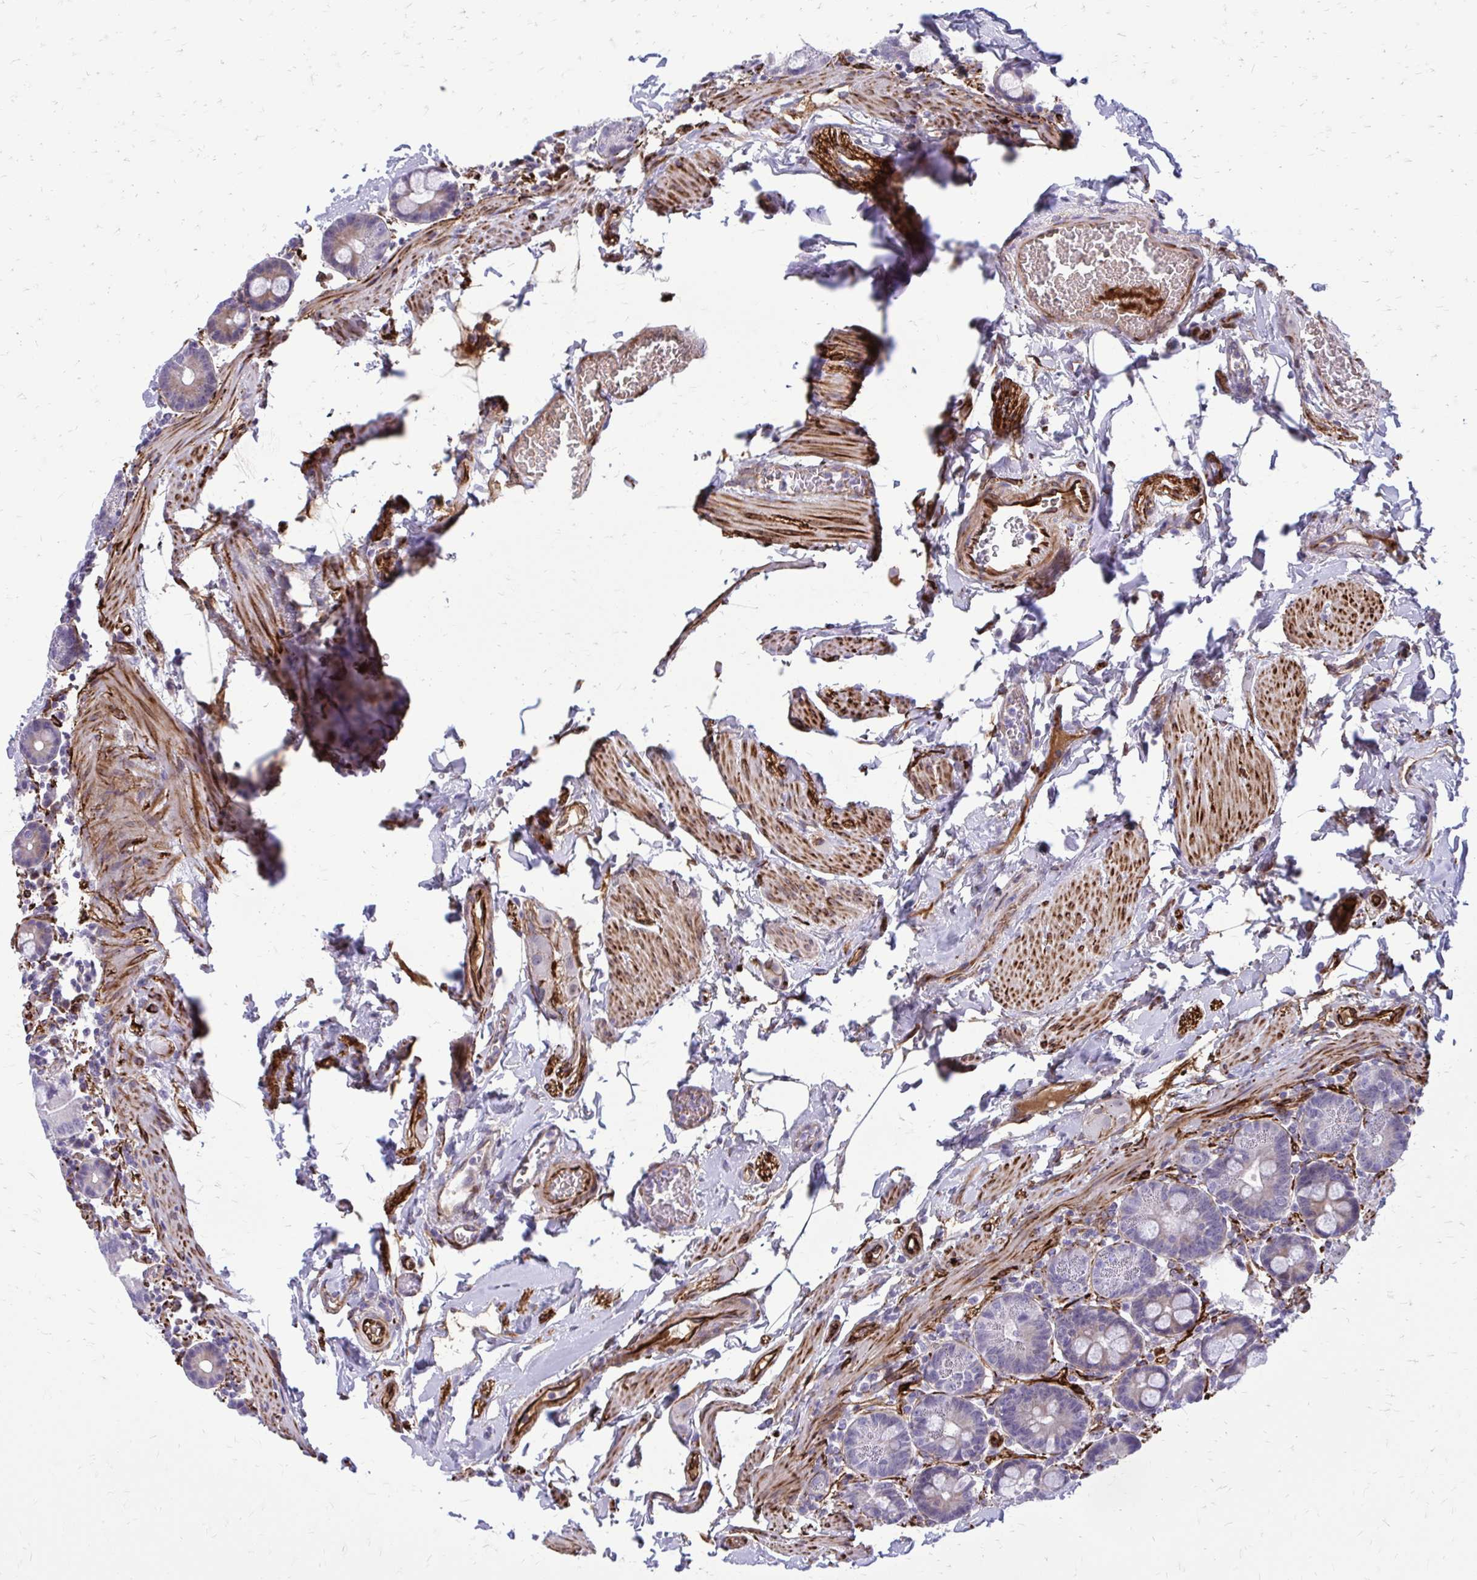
{"staining": {"intensity": "weak", "quantity": "<25%", "location": "cytoplasmic/membranous"}, "tissue": "duodenum", "cell_type": "Glandular cells", "image_type": "normal", "snomed": [{"axis": "morphology", "description": "Normal tissue, NOS"}, {"axis": "topography", "description": "Pancreas"}, {"axis": "topography", "description": "Duodenum"}], "caption": "This micrograph is of benign duodenum stained with immunohistochemistry (IHC) to label a protein in brown with the nuclei are counter-stained blue. There is no expression in glandular cells.", "gene": "BEND5", "patient": {"sex": "male", "age": 59}}